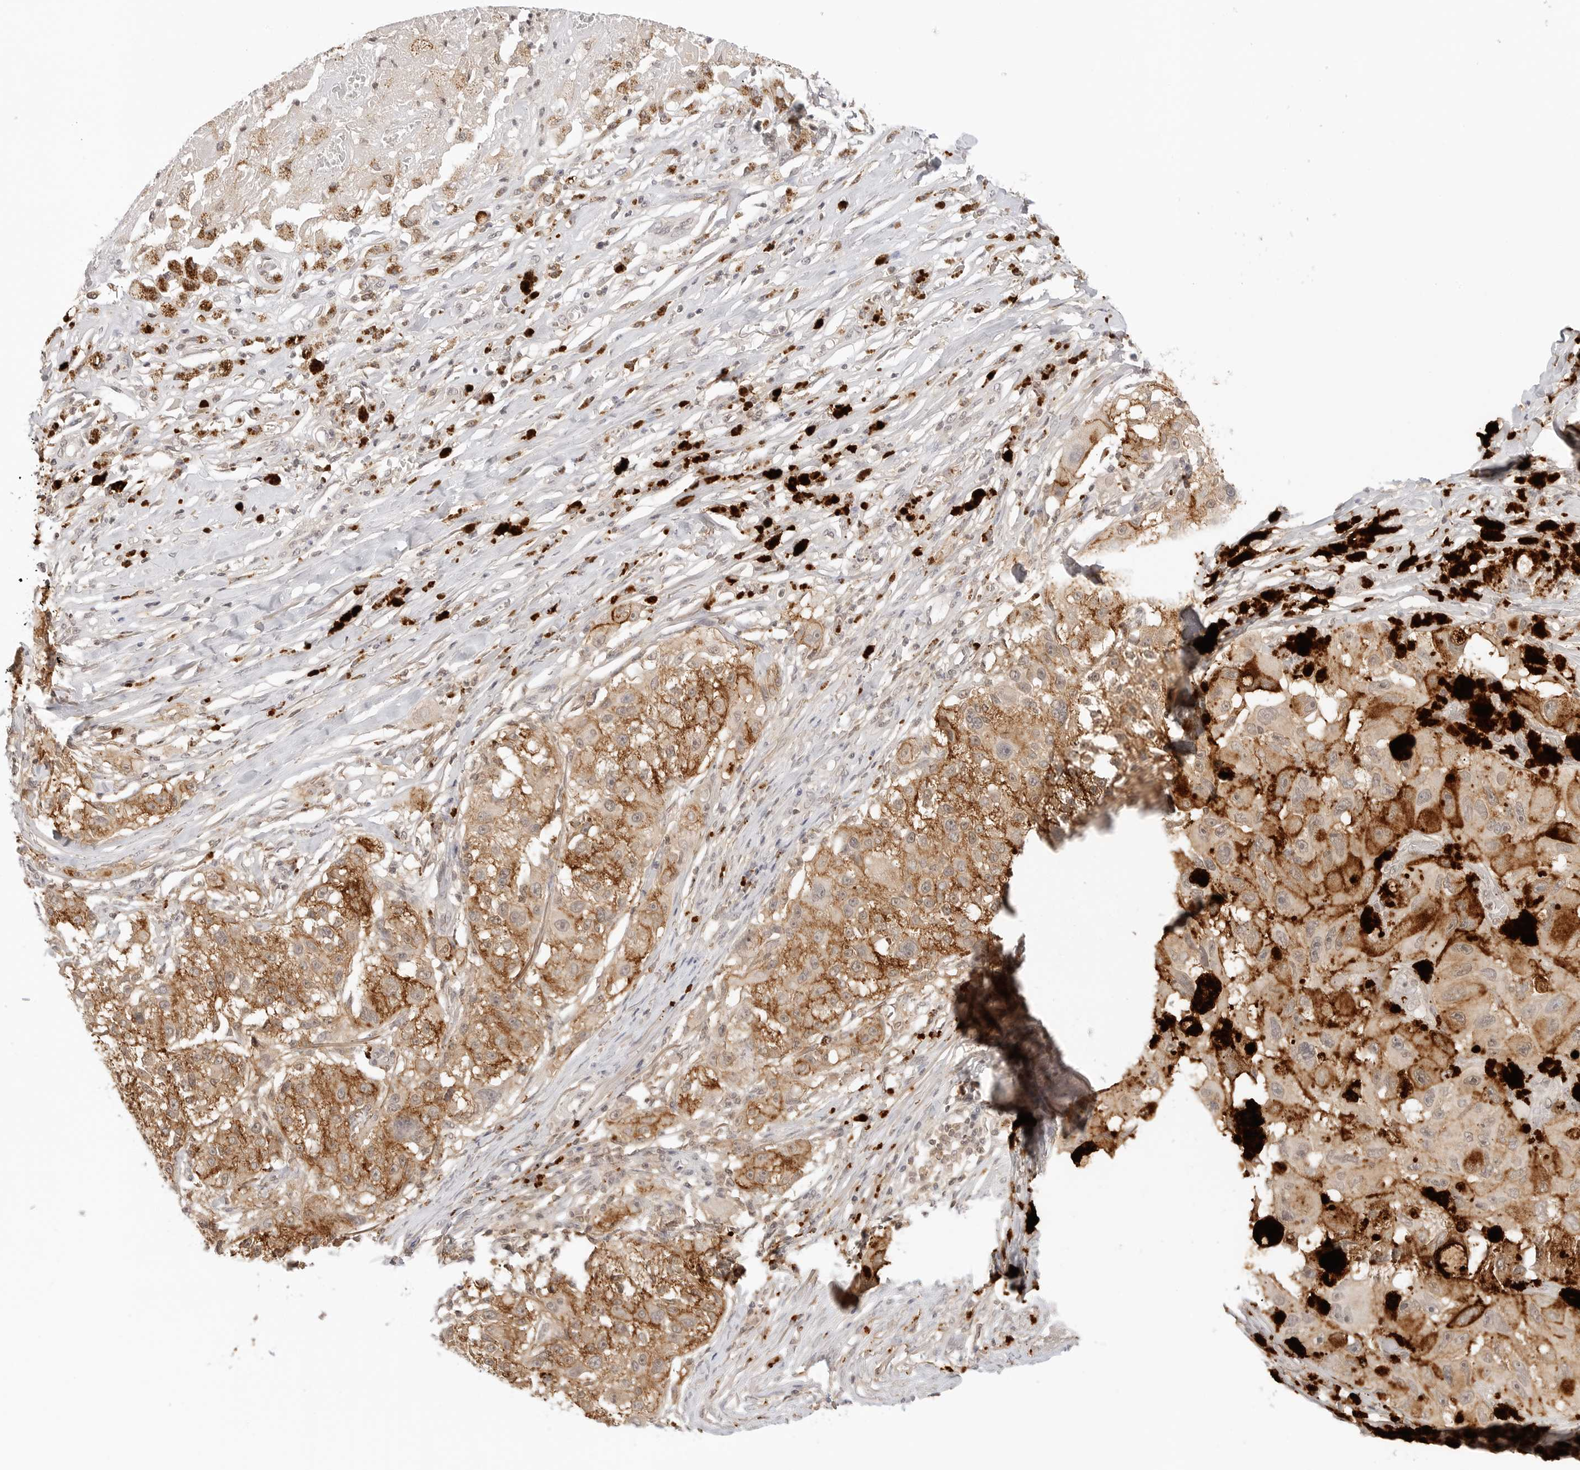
{"staining": {"intensity": "moderate", "quantity": ">75%", "location": "cytoplasmic/membranous"}, "tissue": "melanoma", "cell_type": "Tumor cells", "image_type": "cancer", "snomed": [{"axis": "morphology", "description": "Necrosis, NOS"}, {"axis": "morphology", "description": "Malignant melanoma, NOS"}, {"axis": "topography", "description": "Skin"}], "caption": "This is an image of IHC staining of melanoma, which shows moderate staining in the cytoplasmic/membranous of tumor cells.", "gene": "EPHA1", "patient": {"sex": "female", "age": 87}}